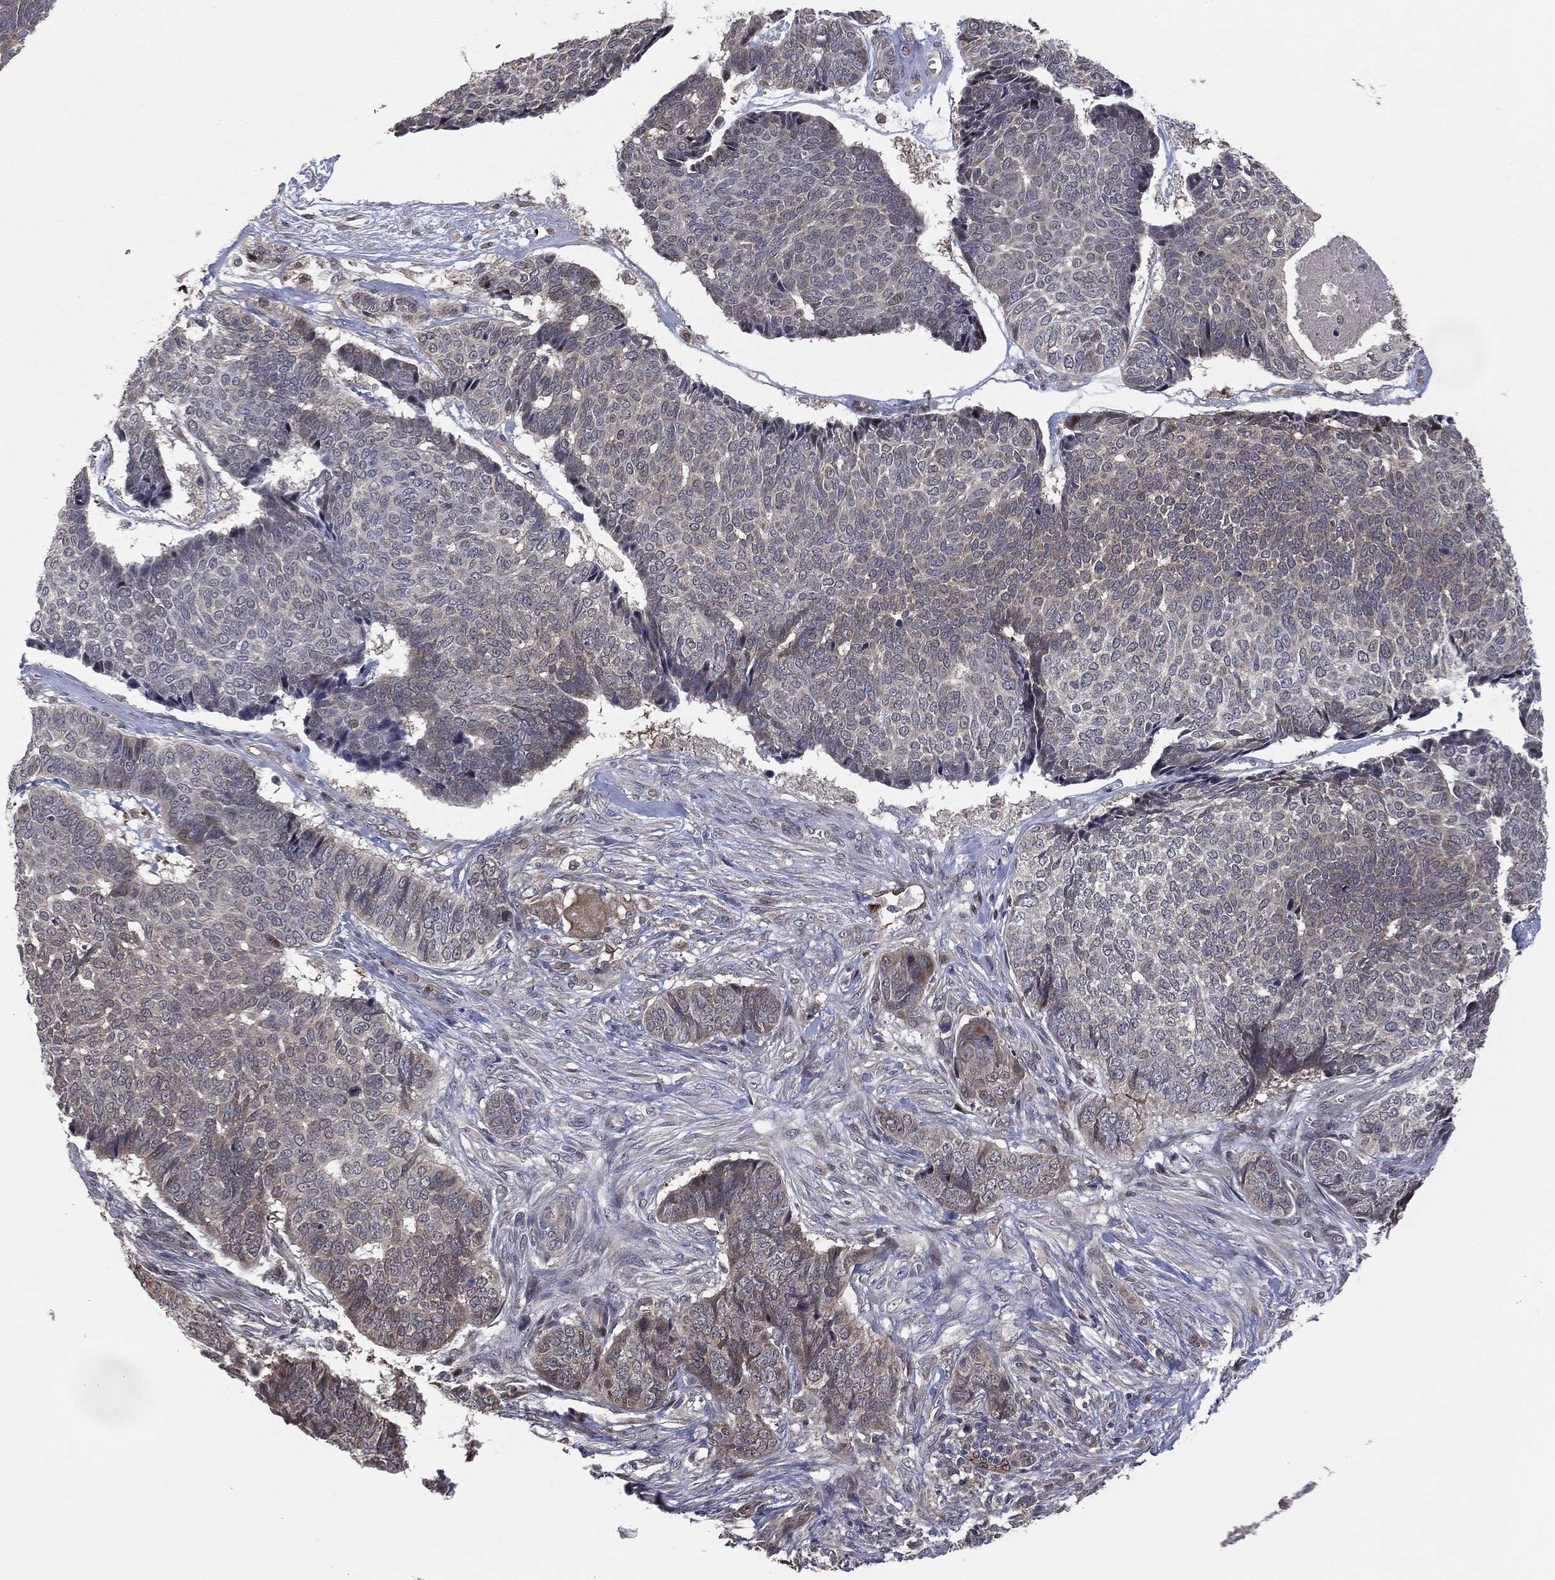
{"staining": {"intensity": "strong", "quantity": "<25%", "location": "cytoplasmic/membranous"}, "tissue": "skin cancer", "cell_type": "Tumor cells", "image_type": "cancer", "snomed": [{"axis": "morphology", "description": "Basal cell carcinoma"}, {"axis": "topography", "description": "Skin"}], "caption": "Approximately <25% of tumor cells in skin cancer (basal cell carcinoma) exhibit strong cytoplasmic/membranous protein staining as visualized by brown immunohistochemical staining.", "gene": "SNCG", "patient": {"sex": "male", "age": 86}}